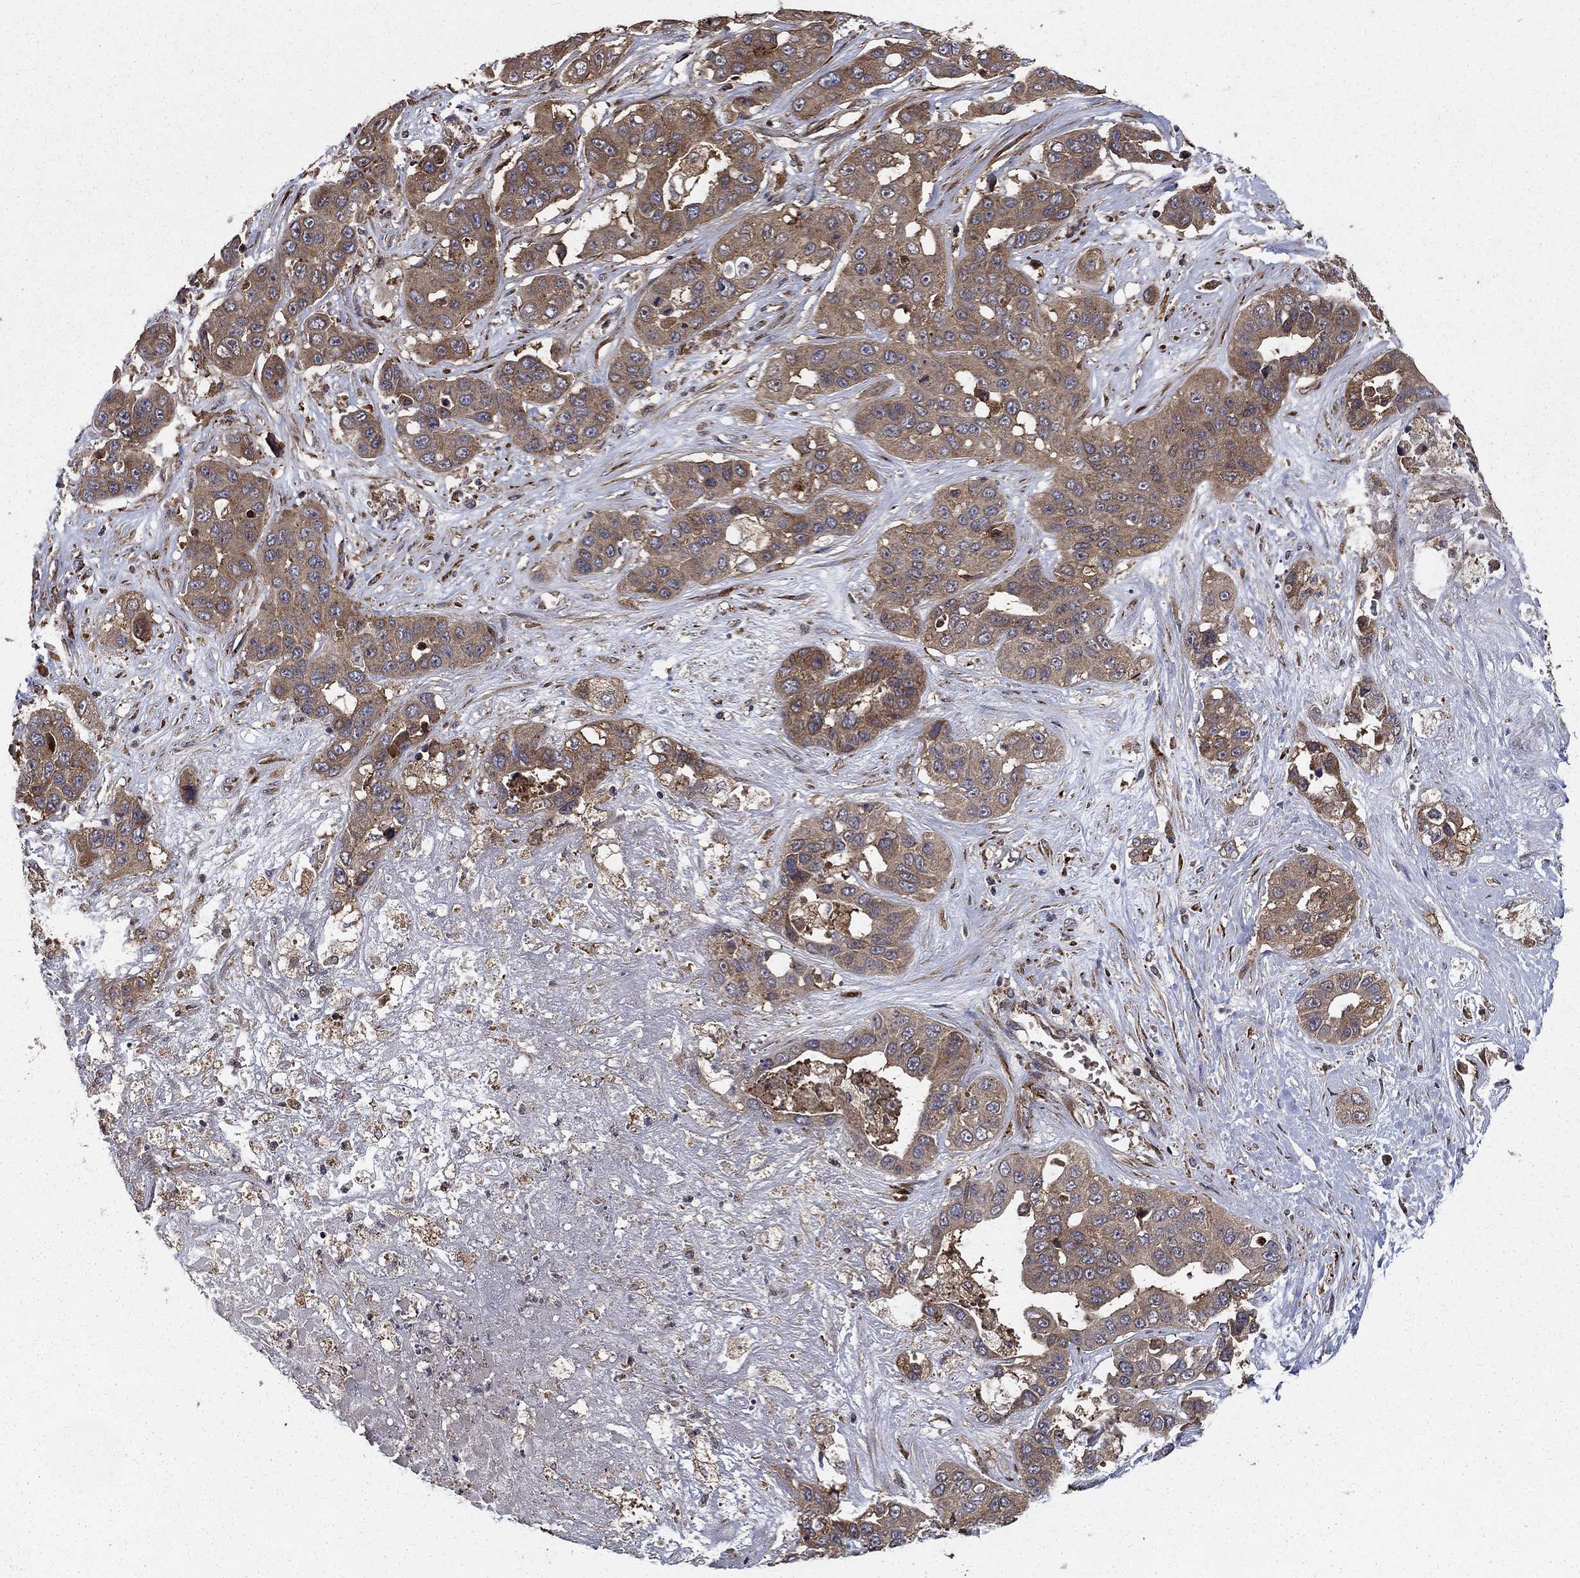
{"staining": {"intensity": "moderate", "quantity": ">75%", "location": "cytoplasmic/membranous"}, "tissue": "liver cancer", "cell_type": "Tumor cells", "image_type": "cancer", "snomed": [{"axis": "morphology", "description": "Cholangiocarcinoma"}, {"axis": "topography", "description": "Liver"}], "caption": "Brown immunohistochemical staining in liver cholangiocarcinoma reveals moderate cytoplasmic/membranous staining in about >75% of tumor cells. Using DAB (3,3'-diaminobenzidine) (brown) and hematoxylin (blue) stains, captured at high magnification using brightfield microscopy.", "gene": "BABAM2", "patient": {"sex": "female", "age": 52}}